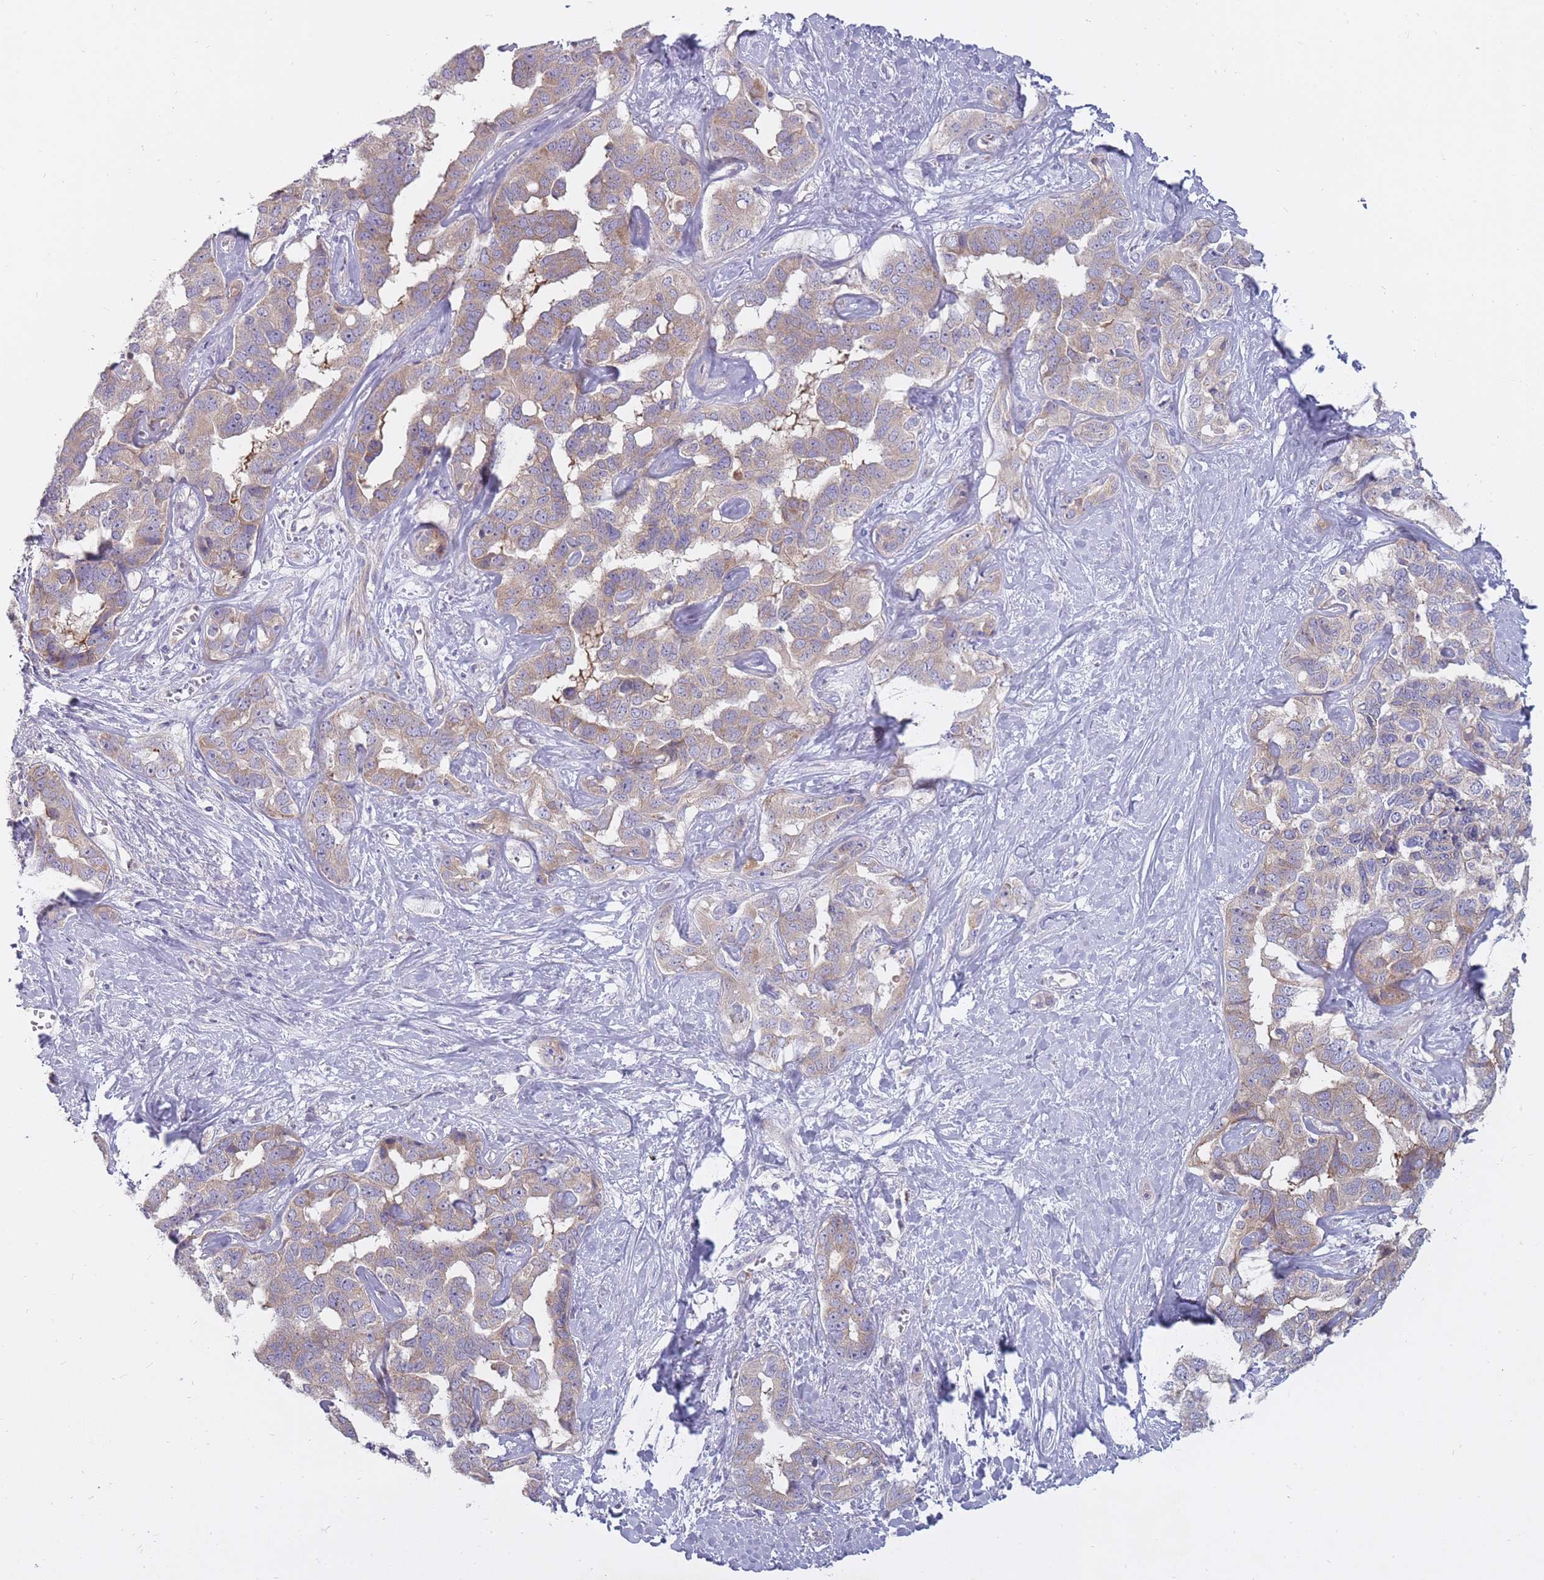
{"staining": {"intensity": "weak", "quantity": "25%-75%", "location": "cytoplasmic/membranous"}, "tissue": "liver cancer", "cell_type": "Tumor cells", "image_type": "cancer", "snomed": [{"axis": "morphology", "description": "Cholangiocarcinoma"}, {"axis": "topography", "description": "Liver"}], "caption": "High-power microscopy captured an immunohistochemistry (IHC) micrograph of cholangiocarcinoma (liver), revealing weak cytoplasmic/membranous positivity in approximately 25%-75% of tumor cells.", "gene": "ALKBH4", "patient": {"sex": "male", "age": 59}}